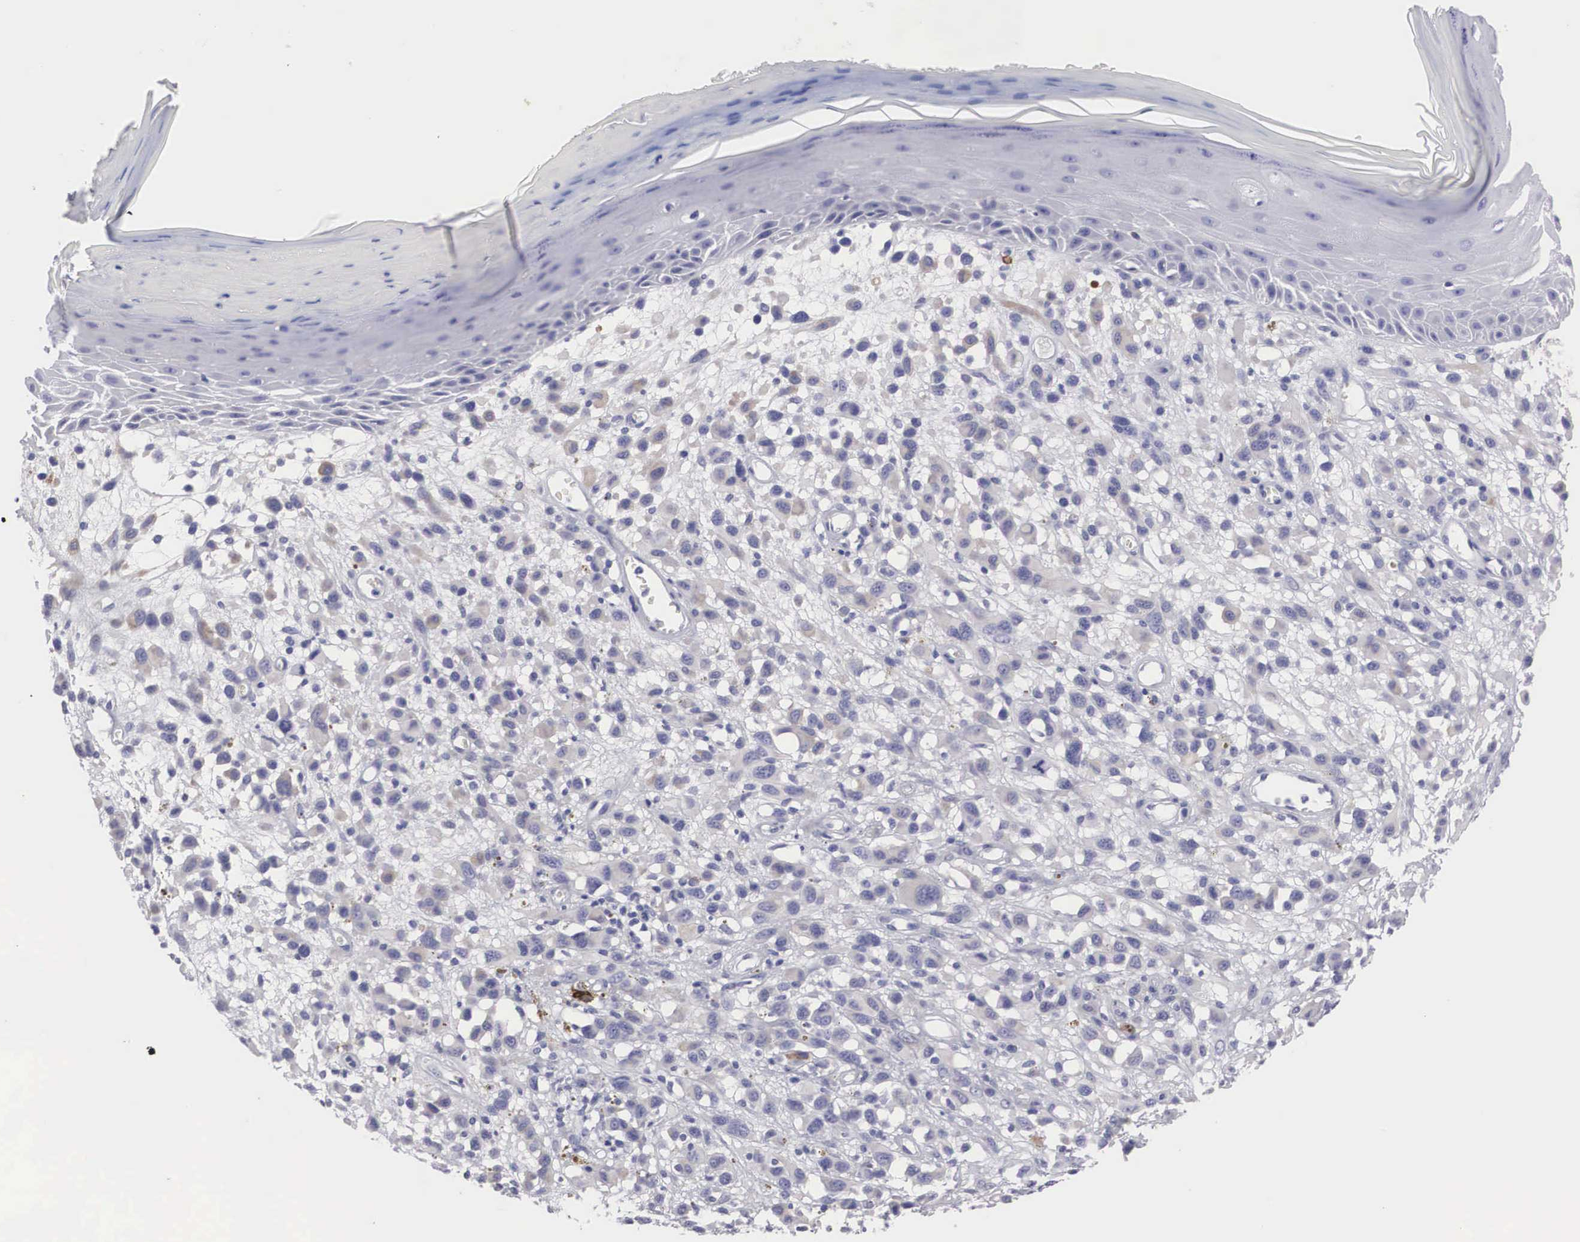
{"staining": {"intensity": "negative", "quantity": "none", "location": "none"}, "tissue": "melanoma", "cell_type": "Tumor cells", "image_type": "cancer", "snomed": [{"axis": "morphology", "description": "Malignant melanoma, NOS"}, {"axis": "topography", "description": "Skin"}], "caption": "High magnification brightfield microscopy of malignant melanoma stained with DAB (brown) and counterstained with hematoxylin (blue): tumor cells show no significant expression.", "gene": "ARMCX3", "patient": {"sex": "male", "age": 51}}